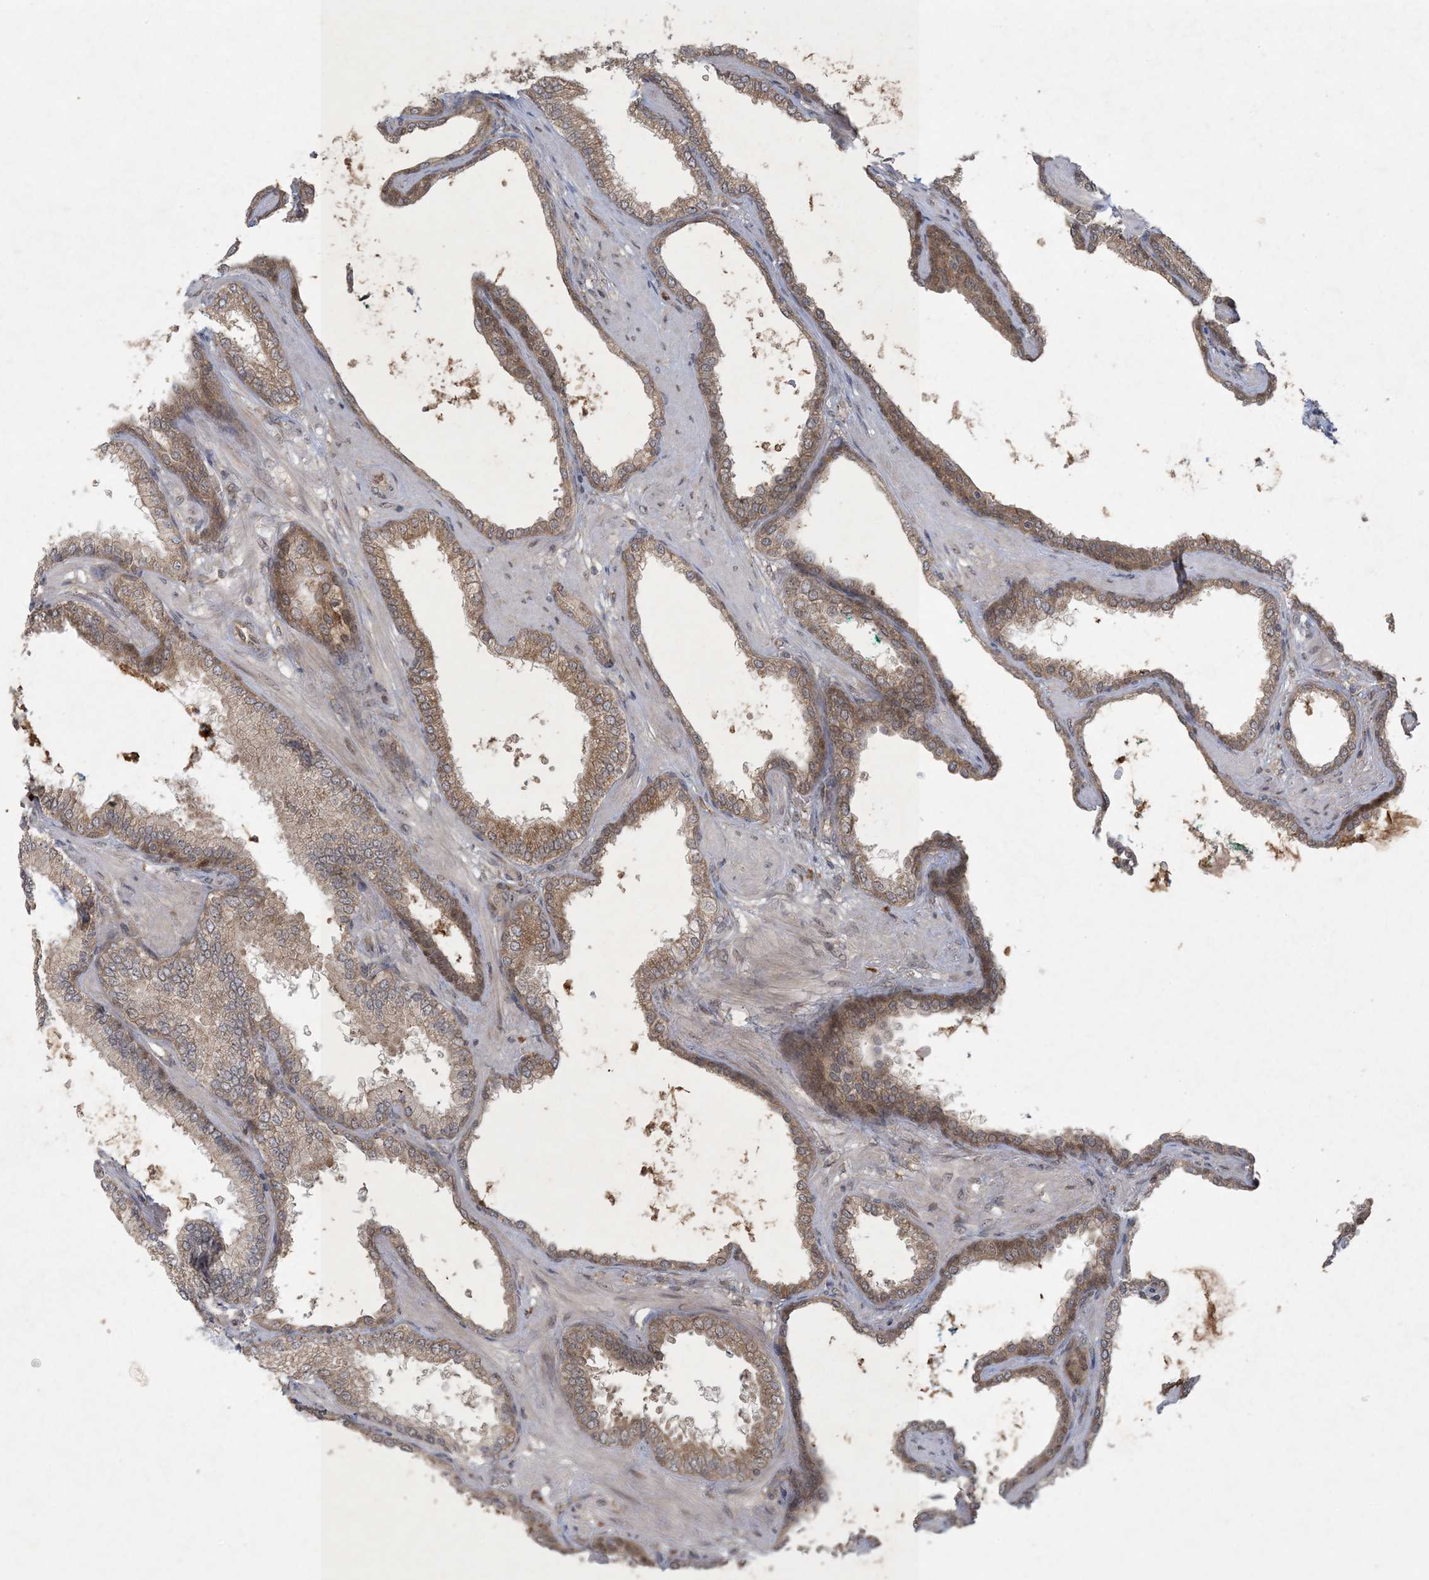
{"staining": {"intensity": "weak", "quantity": ">75%", "location": "cytoplasmic/membranous"}, "tissue": "prostate cancer", "cell_type": "Tumor cells", "image_type": "cancer", "snomed": [{"axis": "morphology", "description": "Adenocarcinoma, Low grade"}, {"axis": "topography", "description": "Prostate"}], "caption": "The immunohistochemical stain labels weak cytoplasmic/membranous staining in tumor cells of prostate adenocarcinoma (low-grade) tissue.", "gene": "NRBP2", "patient": {"sex": "male", "age": 60}}